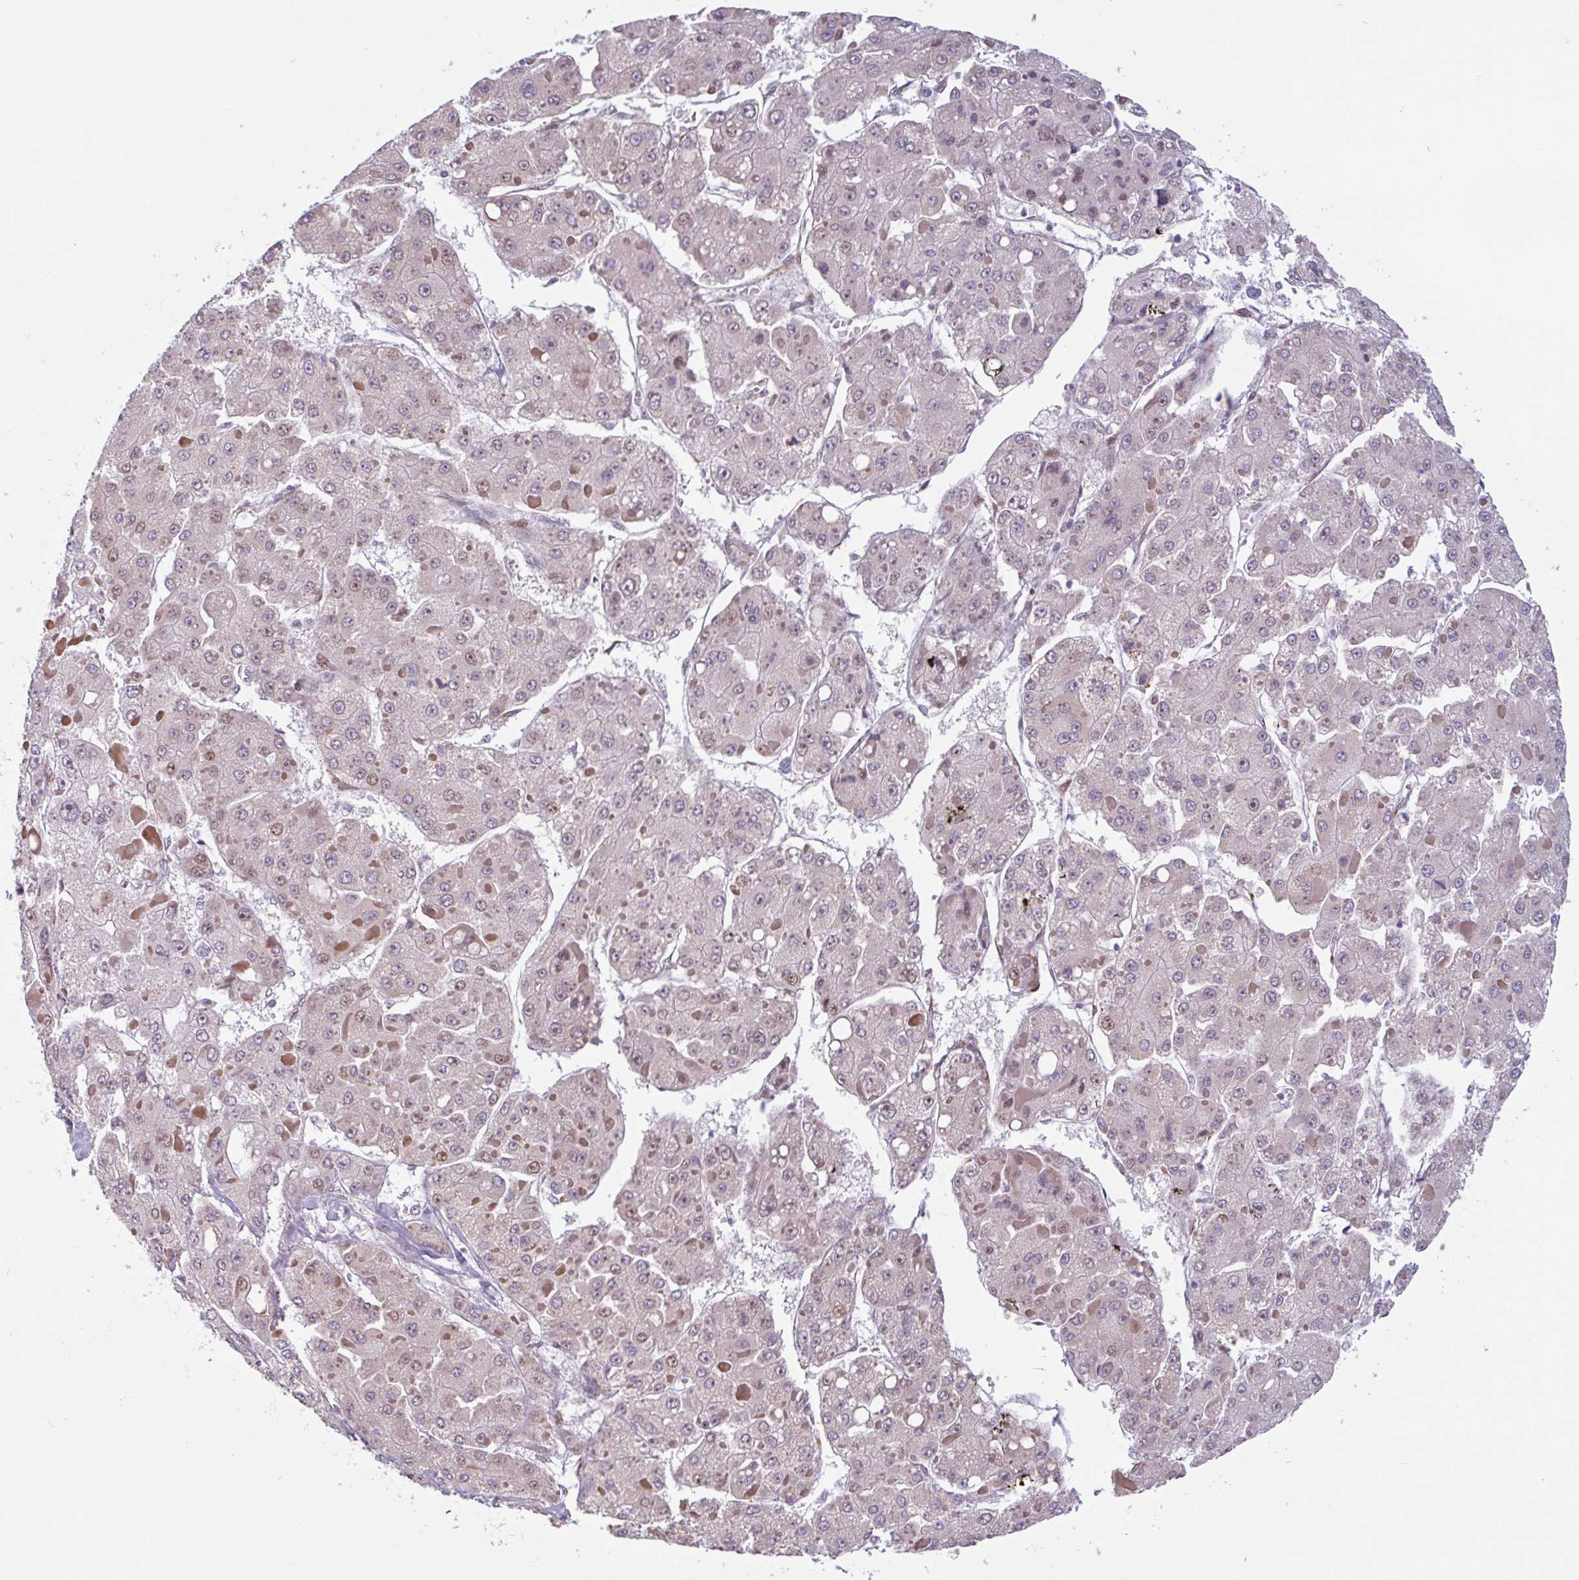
{"staining": {"intensity": "weak", "quantity": "<25%", "location": "nuclear"}, "tissue": "liver cancer", "cell_type": "Tumor cells", "image_type": "cancer", "snomed": [{"axis": "morphology", "description": "Carcinoma, Hepatocellular, NOS"}, {"axis": "topography", "description": "Liver"}], "caption": "IHC of human liver cancer (hepatocellular carcinoma) shows no staining in tumor cells. (Stains: DAB IHC with hematoxylin counter stain, Microscopy: brightfield microscopy at high magnification).", "gene": "TMEM119", "patient": {"sex": "female", "age": 73}}